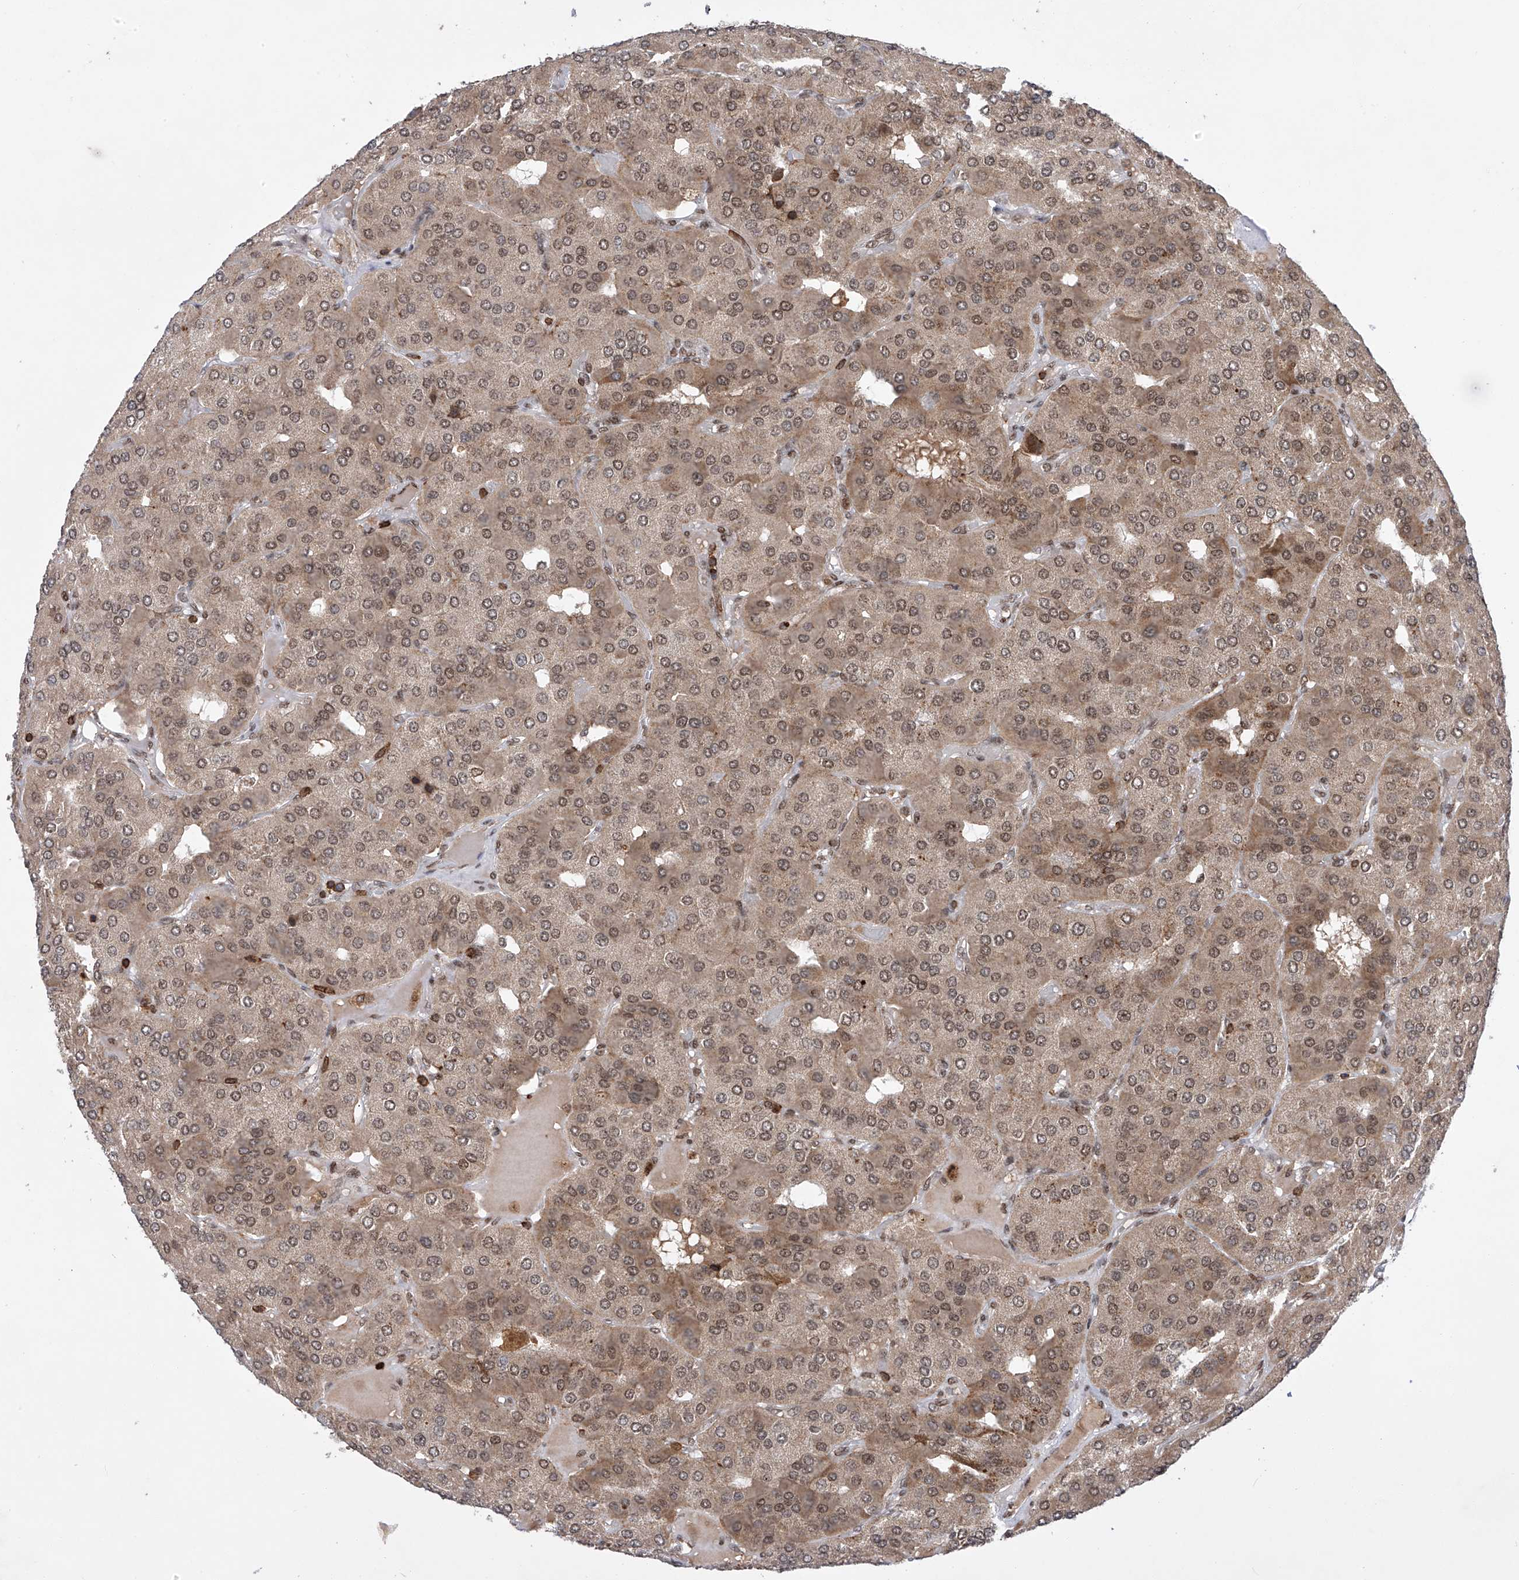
{"staining": {"intensity": "weak", "quantity": ">75%", "location": "cytoplasmic/membranous,nuclear"}, "tissue": "parathyroid gland", "cell_type": "Glandular cells", "image_type": "normal", "snomed": [{"axis": "morphology", "description": "Normal tissue, NOS"}, {"axis": "morphology", "description": "Adenoma, NOS"}, {"axis": "topography", "description": "Parathyroid gland"}], "caption": "Protein staining of benign parathyroid gland reveals weak cytoplasmic/membranous,nuclear staining in approximately >75% of glandular cells. (Brightfield microscopy of DAB IHC at high magnification).", "gene": "ZNF280D", "patient": {"sex": "female", "age": 86}}